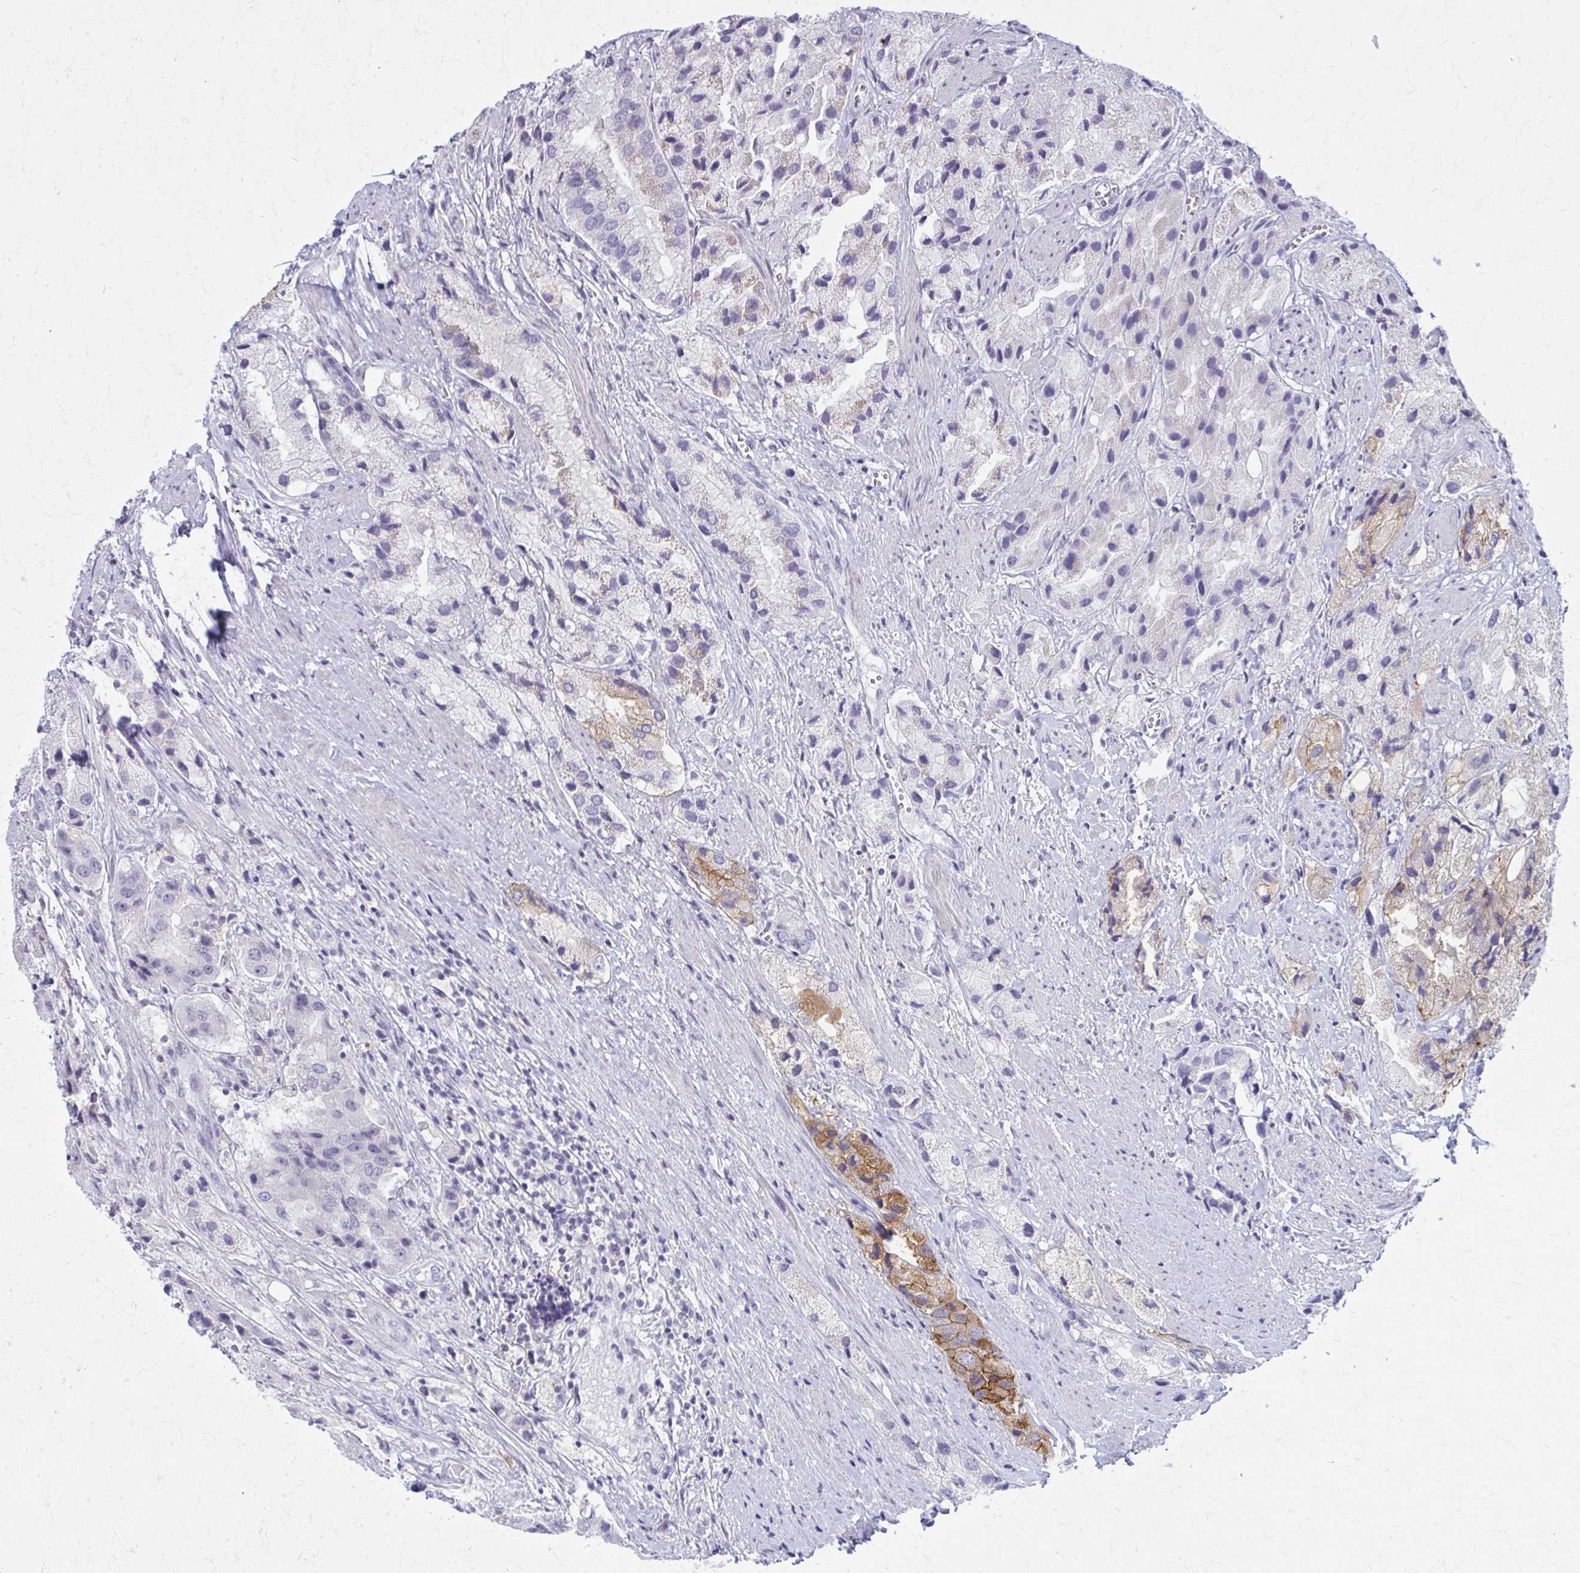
{"staining": {"intensity": "moderate", "quantity": "<25%", "location": "cytoplasmic/membranous"}, "tissue": "prostate cancer", "cell_type": "Tumor cells", "image_type": "cancer", "snomed": [{"axis": "morphology", "description": "Adenocarcinoma, Low grade"}, {"axis": "topography", "description": "Prostate"}], "caption": "Immunohistochemical staining of human adenocarcinoma (low-grade) (prostate) displays low levels of moderate cytoplasmic/membranous expression in about <25% of tumor cells.", "gene": "CD38", "patient": {"sex": "male", "age": 69}}